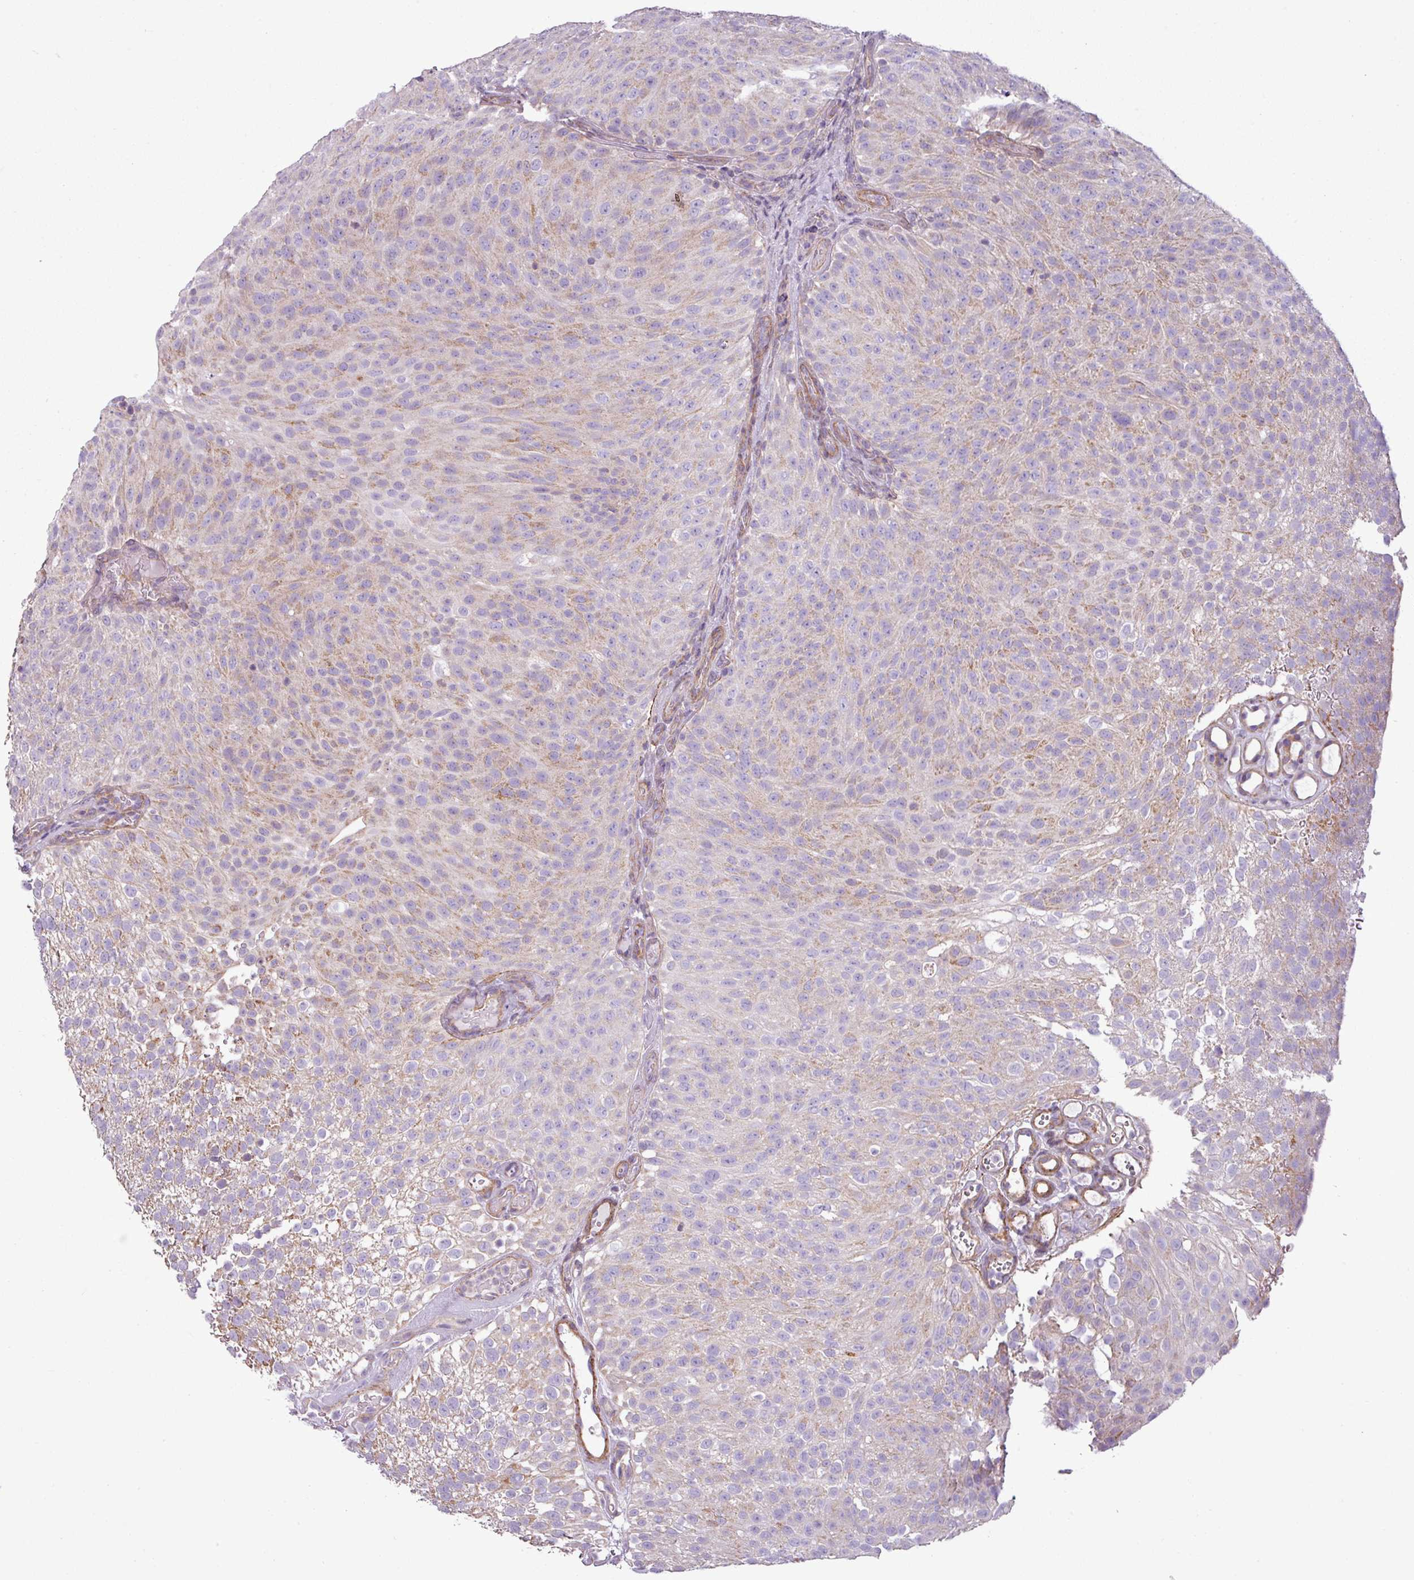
{"staining": {"intensity": "weak", "quantity": "25%-75%", "location": "cytoplasmic/membranous"}, "tissue": "urothelial cancer", "cell_type": "Tumor cells", "image_type": "cancer", "snomed": [{"axis": "morphology", "description": "Urothelial carcinoma, Low grade"}, {"axis": "topography", "description": "Urinary bladder"}], "caption": "Tumor cells reveal weak cytoplasmic/membranous positivity in about 25%-75% of cells in urothelial cancer.", "gene": "BTN2A2", "patient": {"sex": "male", "age": 78}}